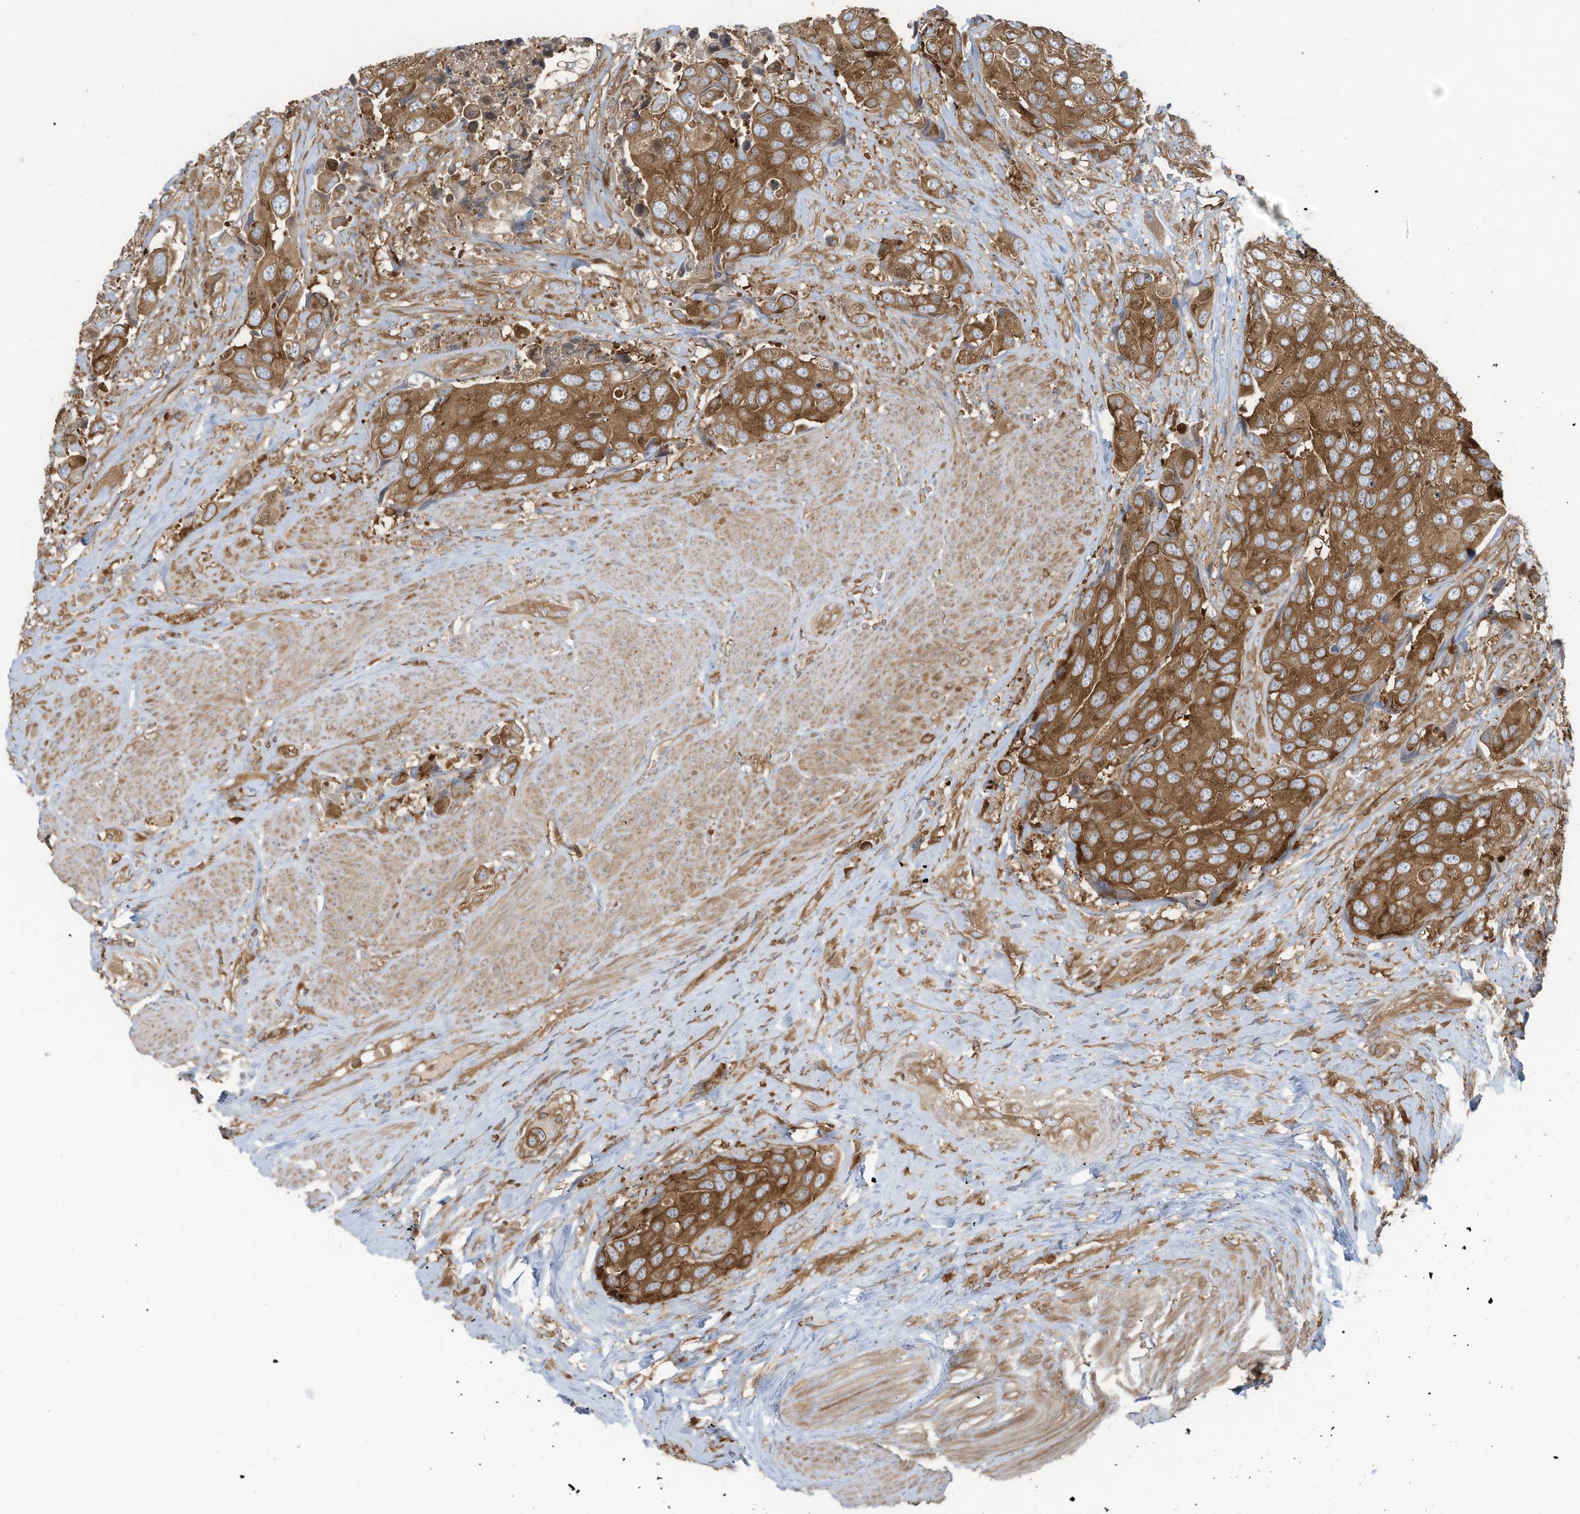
{"staining": {"intensity": "moderate", "quantity": ">75%", "location": "cytoplasmic/membranous,nuclear"}, "tissue": "urothelial cancer", "cell_type": "Tumor cells", "image_type": "cancer", "snomed": [{"axis": "morphology", "description": "Urothelial carcinoma, High grade"}, {"axis": "topography", "description": "Urinary bladder"}], "caption": "High-grade urothelial carcinoma tissue demonstrates moderate cytoplasmic/membranous and nuclear staining in approximately >75% of tumor cells", "gene": "OLA1", "patient": {"sex": "male", "age": 74}}